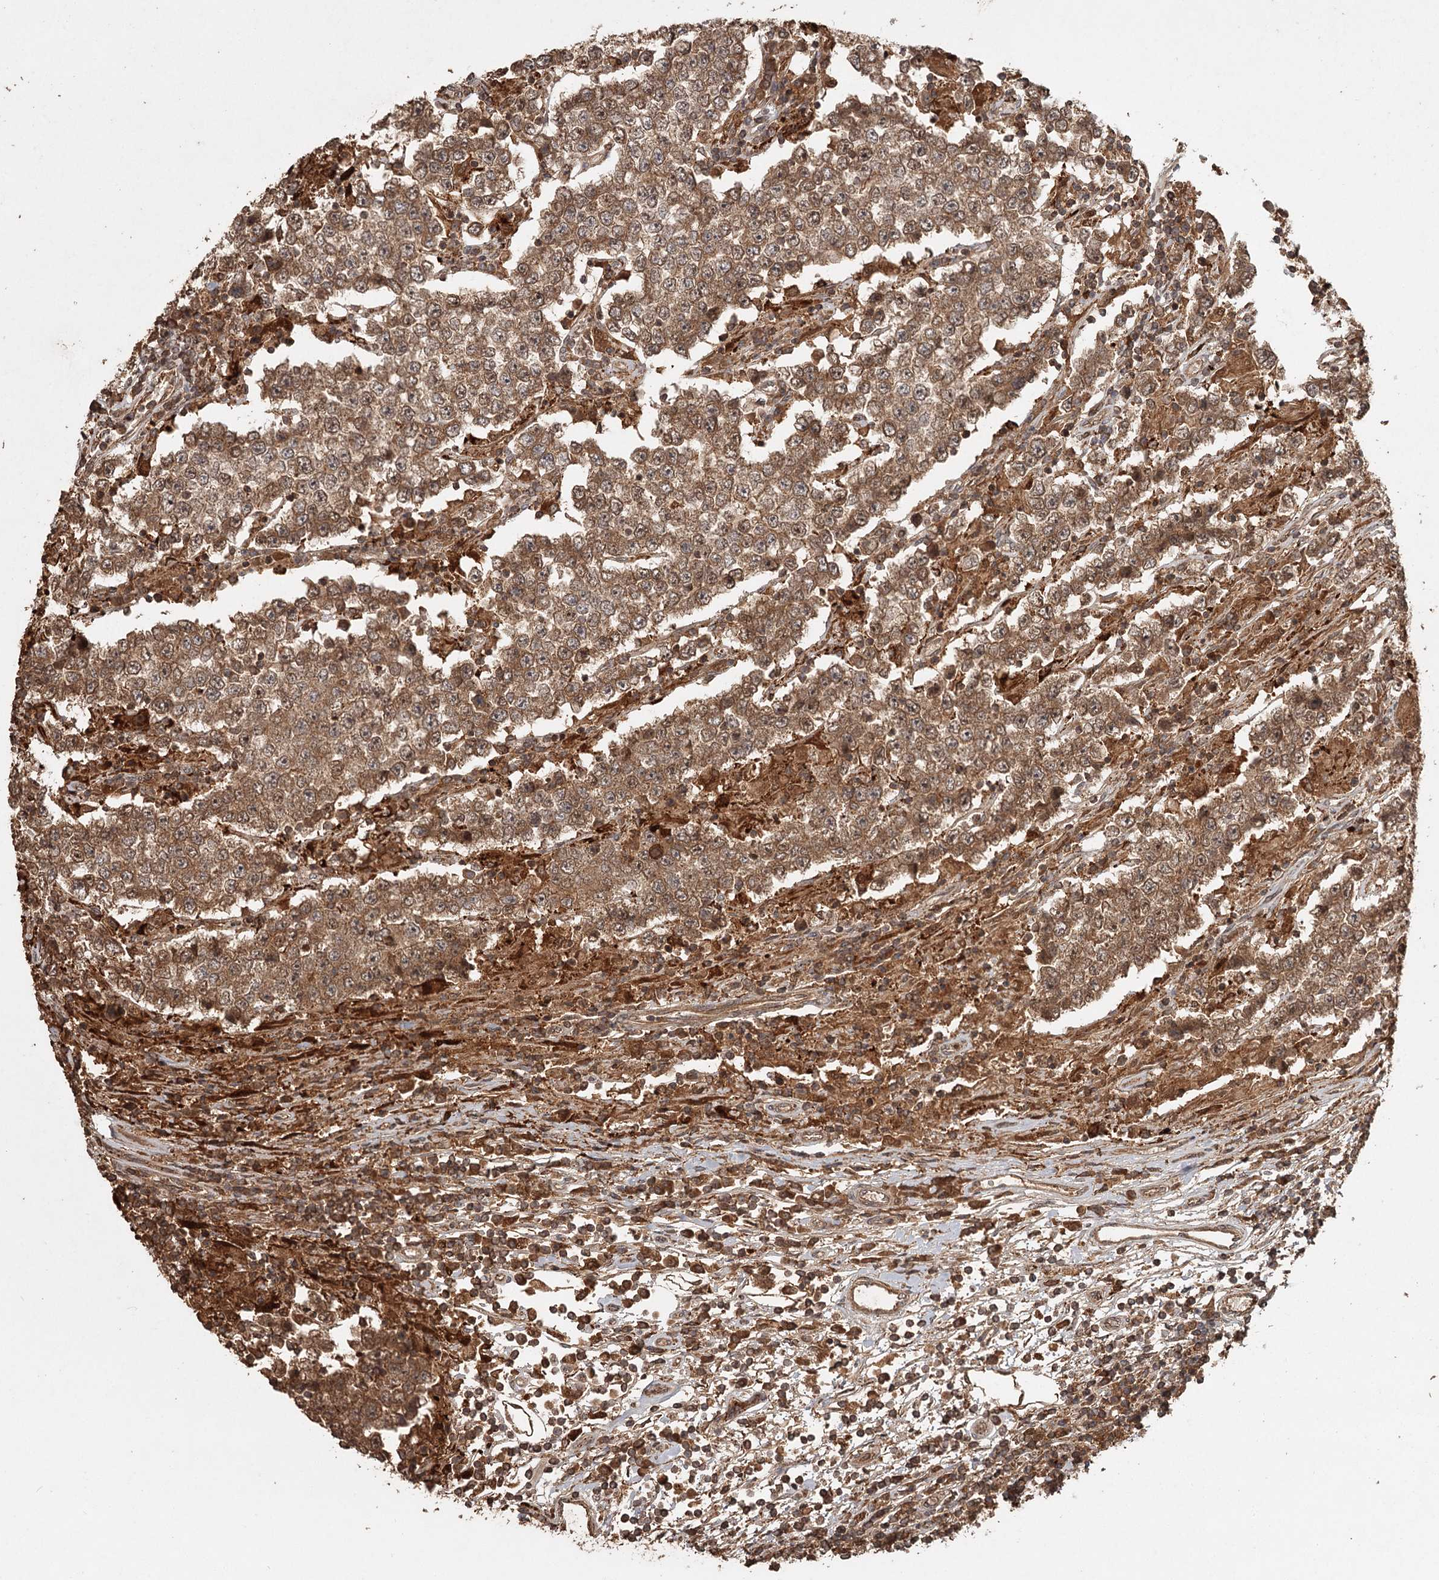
{"staining": {"intensity": "moderate", "quantity": ">75%", "location": "cytoplasmic/membranous"}, "tissue": "testis cancer", "cell_type": "Tumor cells", "image_type": "cancer", "snomed": [{"axis": "morphology", "description": "Normal tissue, NOS"}, {"axis": "morphology", "description": "Urothelial carcinoma, High grade"}, {"axis": "morphology", "description": "Seminoma, NOS"}, {"axis": "morphology", "description": "Carcinoma, Embryonal, NOS"}, {"axis": "topography", "description": "Urinary bladder"}, {"axis": "topography", "description": "Testis"}], "caption": "Testis cancer stained with a protein marker shows moderate staining in tumor cells.", "gene": "FAXC", "patient": {"sex": "male", "age": 41}}